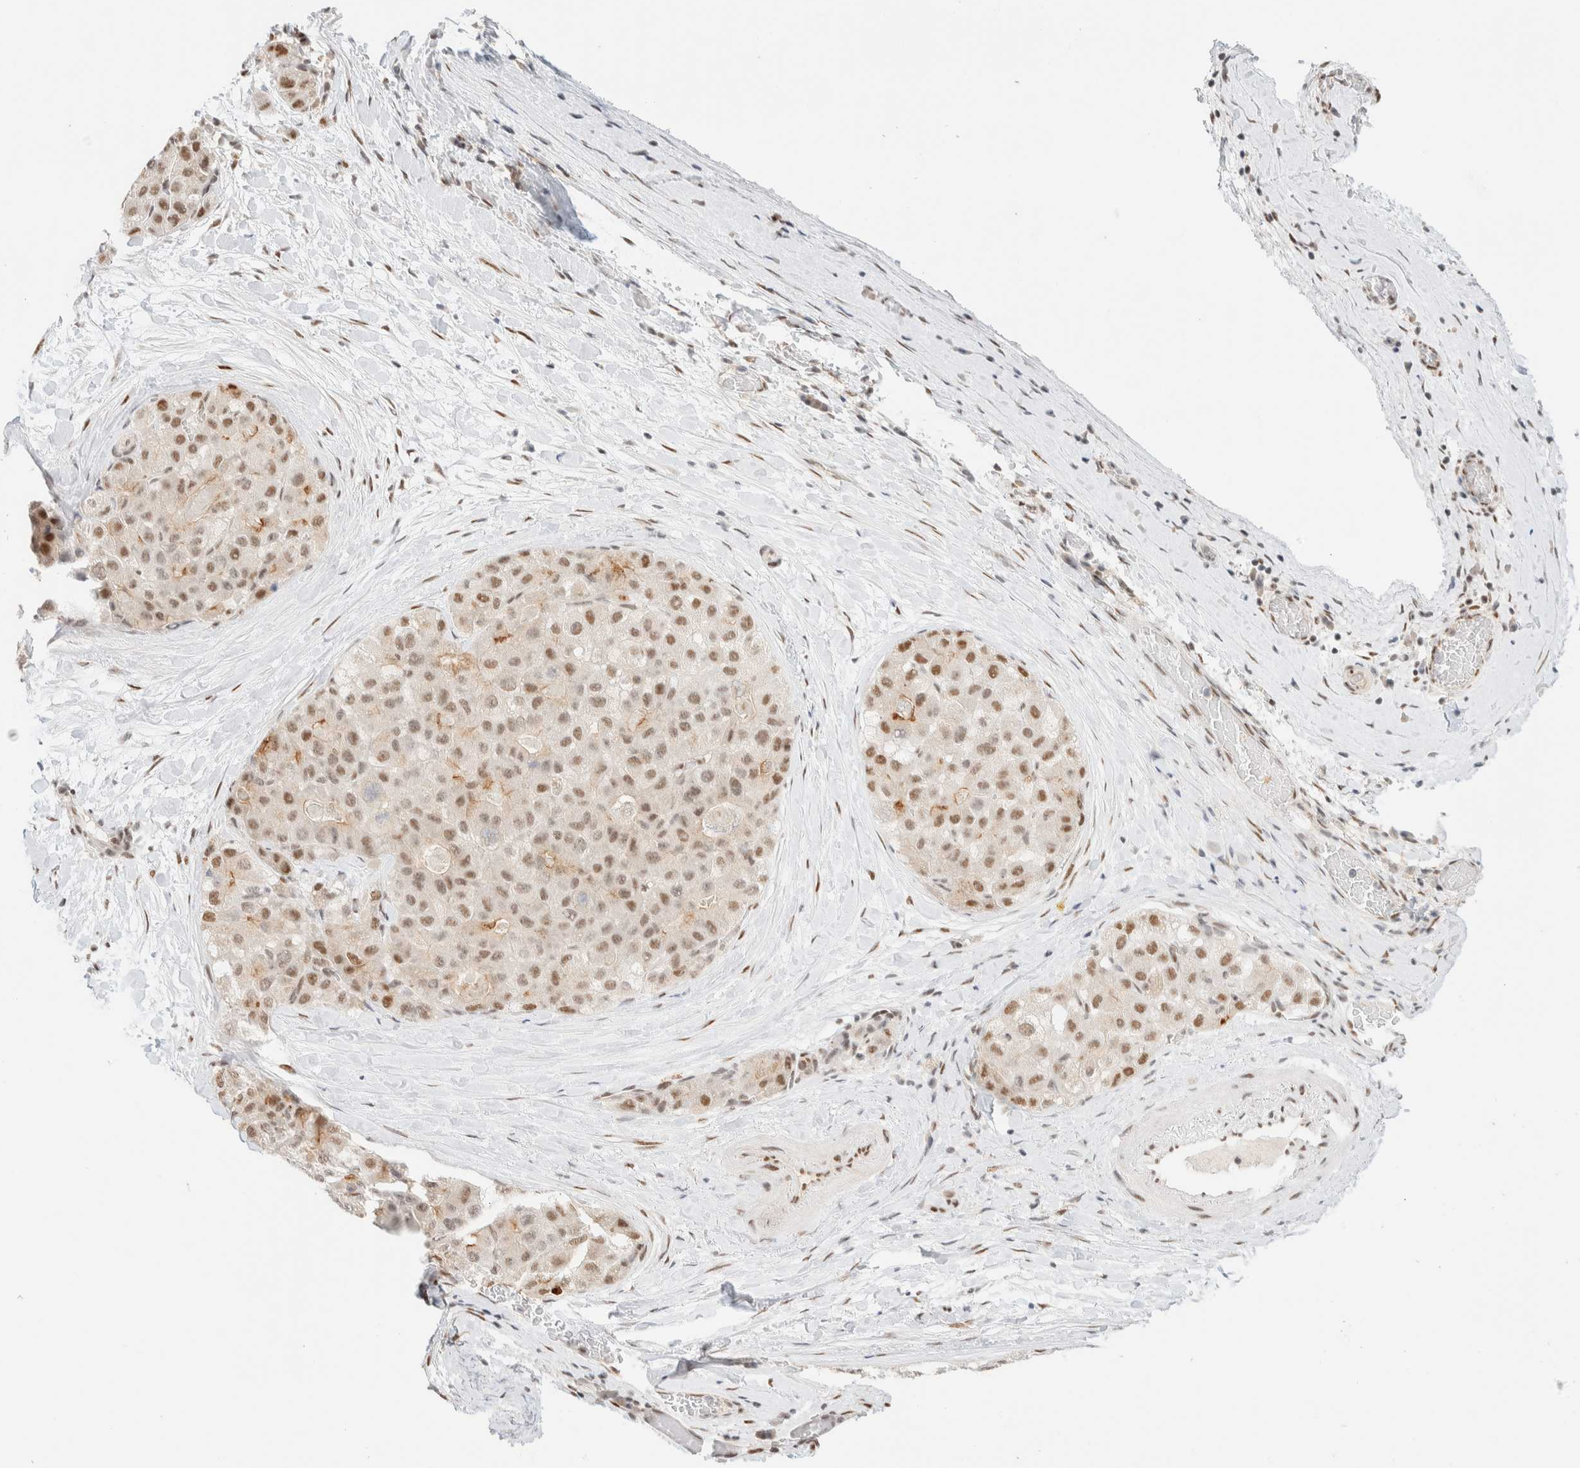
{"staining": {"intensity": "moderate", "quantity": ">75%", "location": "nuclear"}, "tissue": "liver cancer", "cell_type": "Tumor cells", "image_type": "cancer", "snomed": [{"axis": "morphology", "description": "Carcinoma, Hepatocellular, NOS"}, {"axis": "topography", "description": "Liver"}], "caption": "Immunohistochemistry (DAB) staining of hepatocellular carcinoma (liver) displays moderate nuclear protein expression in approximately >75% of tumor cells.", "gene": "PYGO2", "patient": {"sex": "male", "age": 80}}